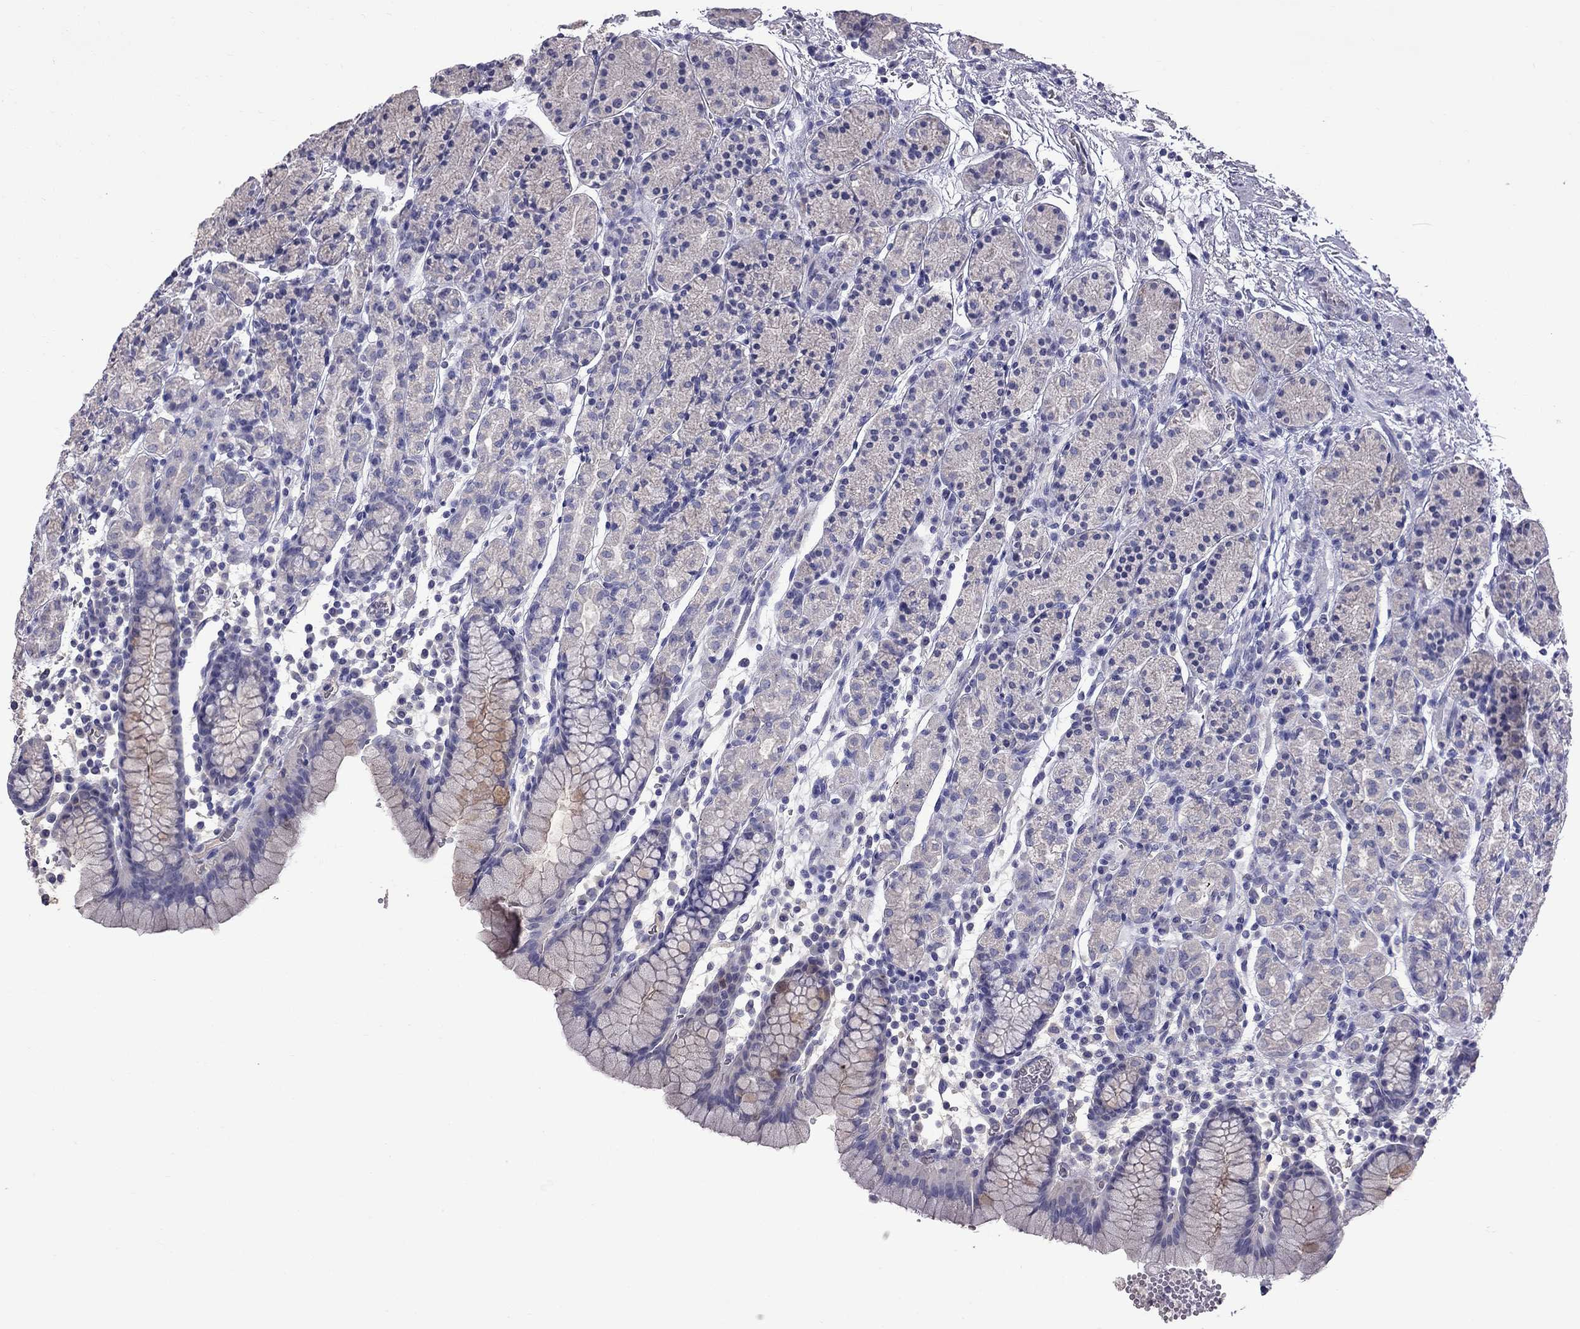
{"staining": {"intensity": "negative", "quantity": "none", "location": "none"}, "tissue": "stomach", "cell_type": "Glandular cells", "image_type": "normal", "snomed": [{"axis": "morphology", "description": "Normal tissue, NOS"}, {"axis": "topography", "description": "Stomach, upper"}, {"axis": "topography", "description": "Stomach"}], "caption": "An immunohistochemistry (IHC) micrograph of normal stomach is shown. There is no staining in glandular cells of stomach. The staining was performed using DAB to visualize the protein expression in brown, while the nuclei were stained in blue with hematoxylin (Magnification: 20x).", "gene": "CFAP91", "patient": {"sex": "male", "age": 62}}